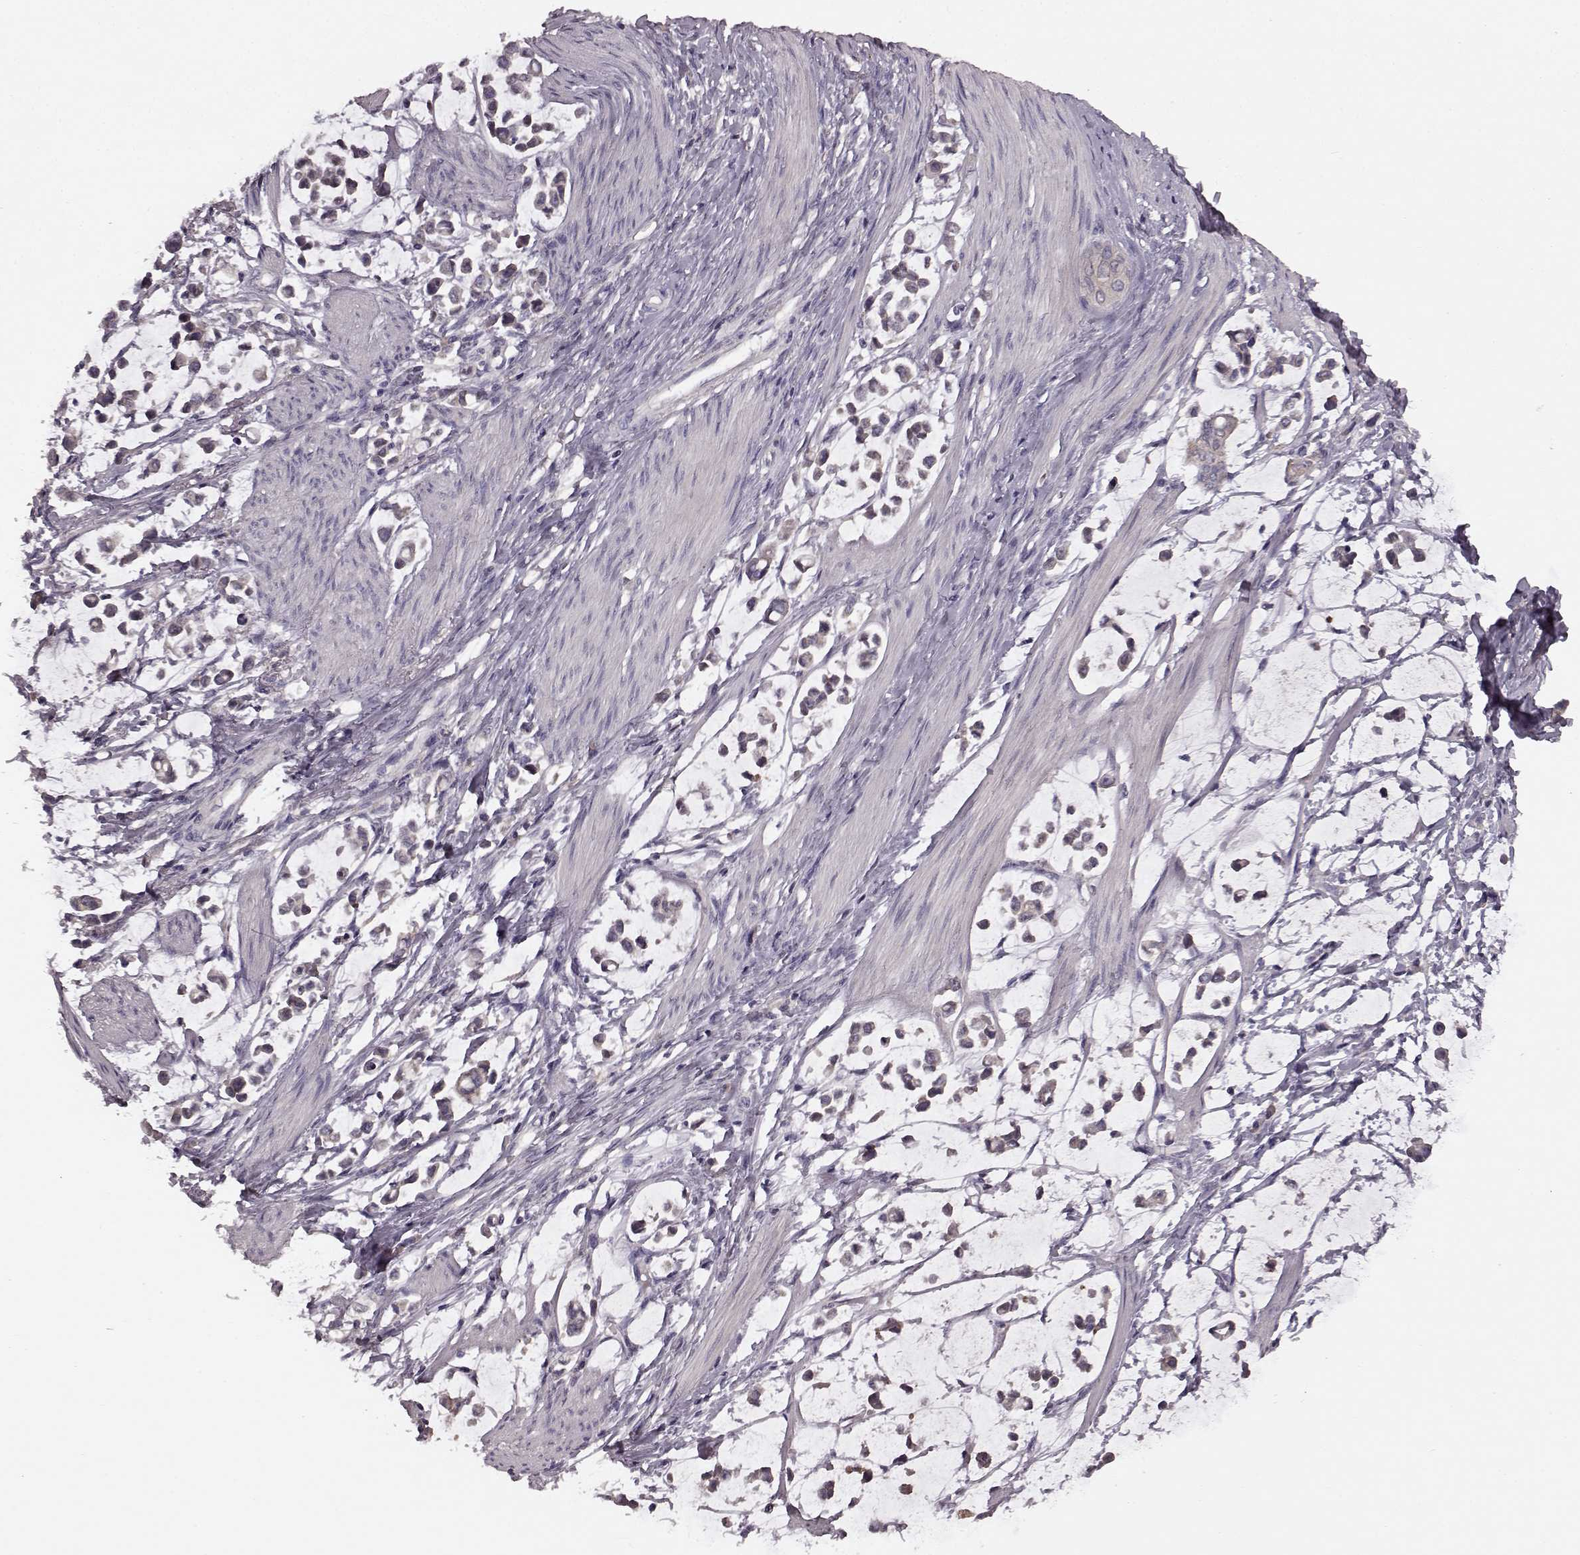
{"staining": {"intensity": "negative", "quantity": "none", "location": "none"}, "tissue": "stomach cancer", "cell_type": "Tumor cells", "image_type": "cancer", "snomed": [{"axis": "morphology", "description": "Adenocarcinoma, NOS"}, {"axis": "topography", "description": "Stomach"}], "caption": "Stomach cancer was stained to show a protein in brown. There is no significant expression in tumor cells.", "gene": "SLC22A18", "patient": {"sex": "male", "age": 82}}